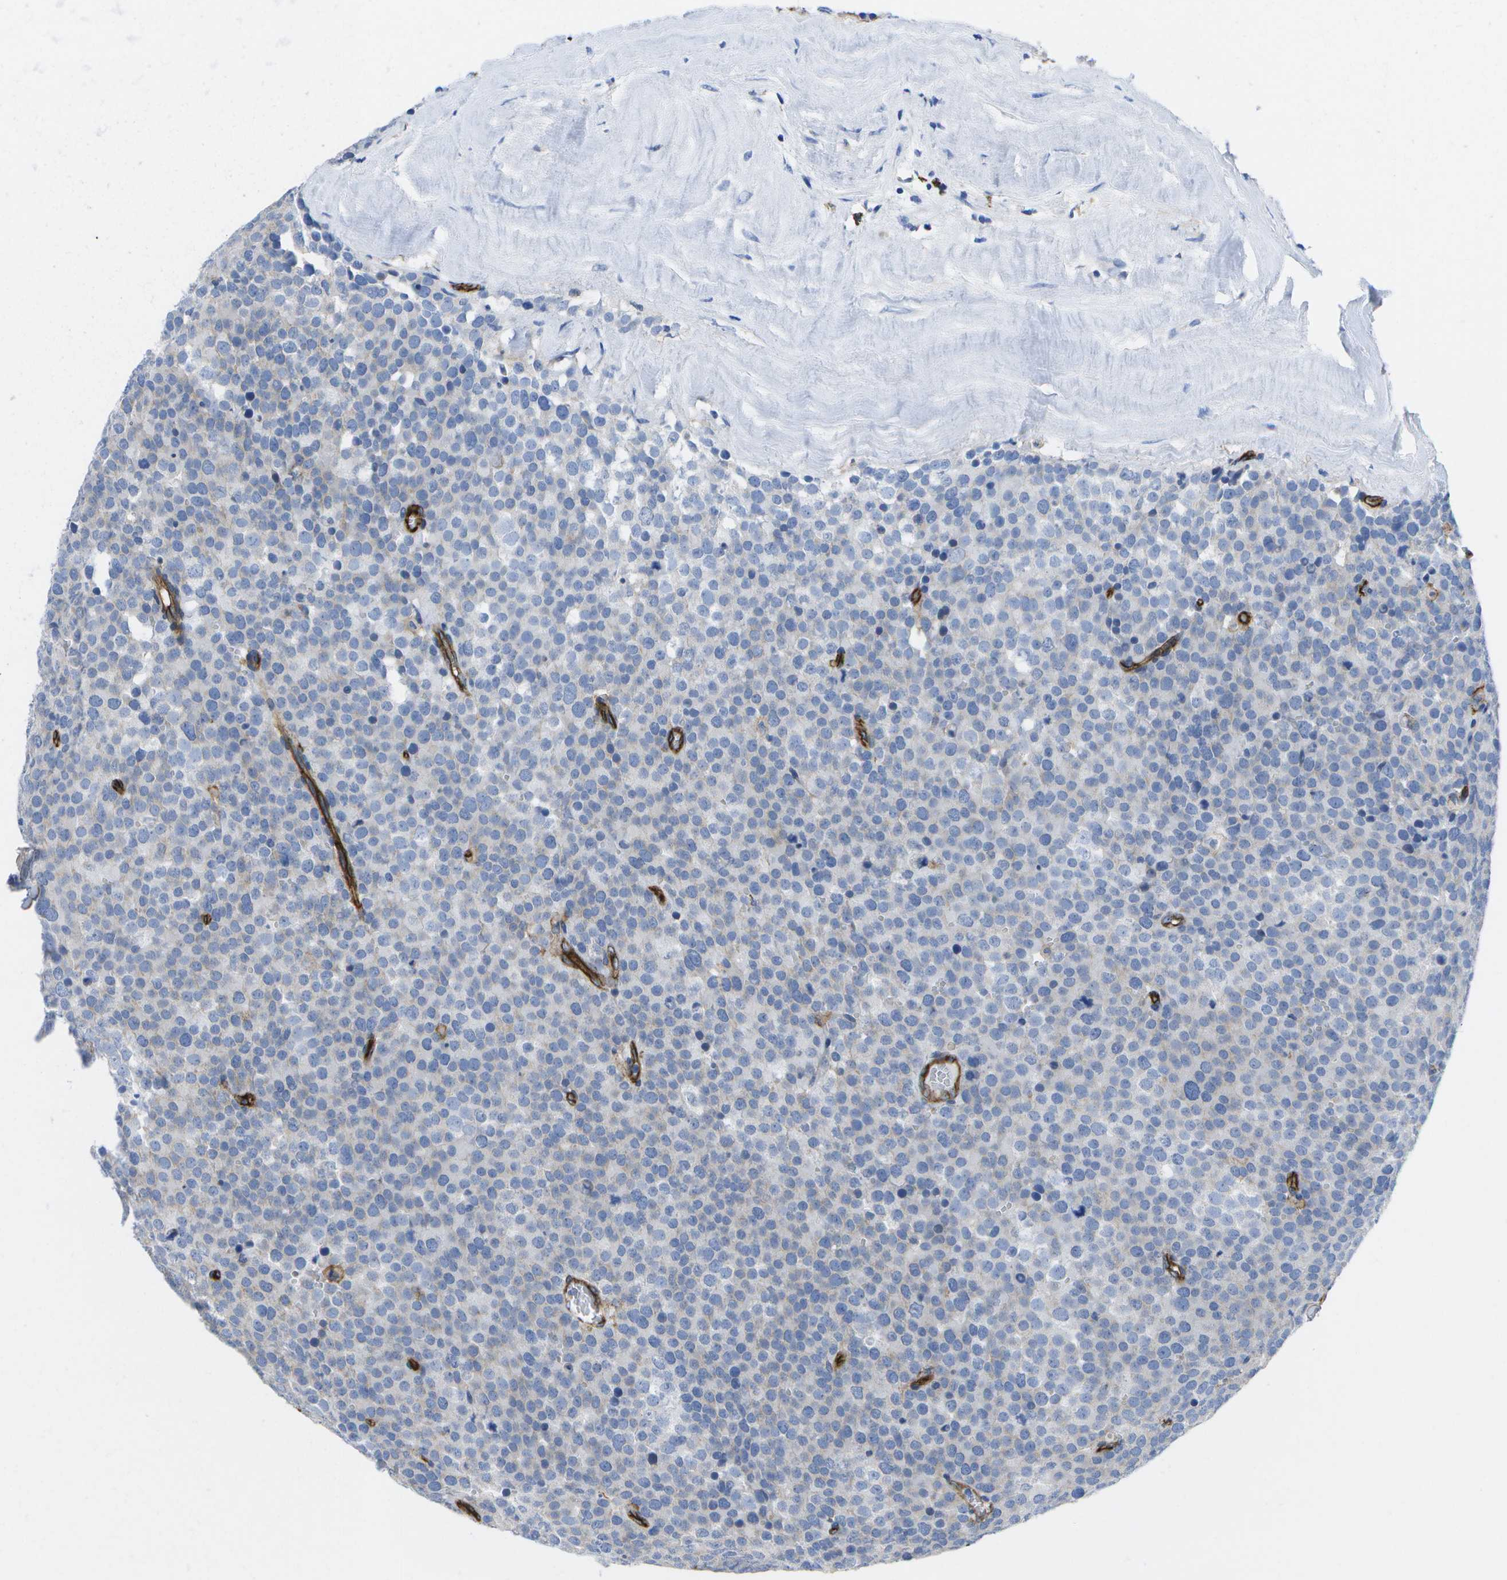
{"staining": {"intensity": "negative", "quantity": "none", "location": "none"}, "tissue": "testis cancer", "cell_type": "Tumor cells", "image_type": "cancer", "snomed": [{"axis": "morphology", "description": "Normal tissue, NOS"}, {"axis": "morphology", "description": "Seminoma, NOS"}, {"axis": "topography", "description": "Testis"}], "caption": "Immunohistochemical staining of human testis cancer (seminoma) reveals no significant positivity in tumor cells.", "gene": "DYSF", "patient": {"sex": "male", "age": 71}}